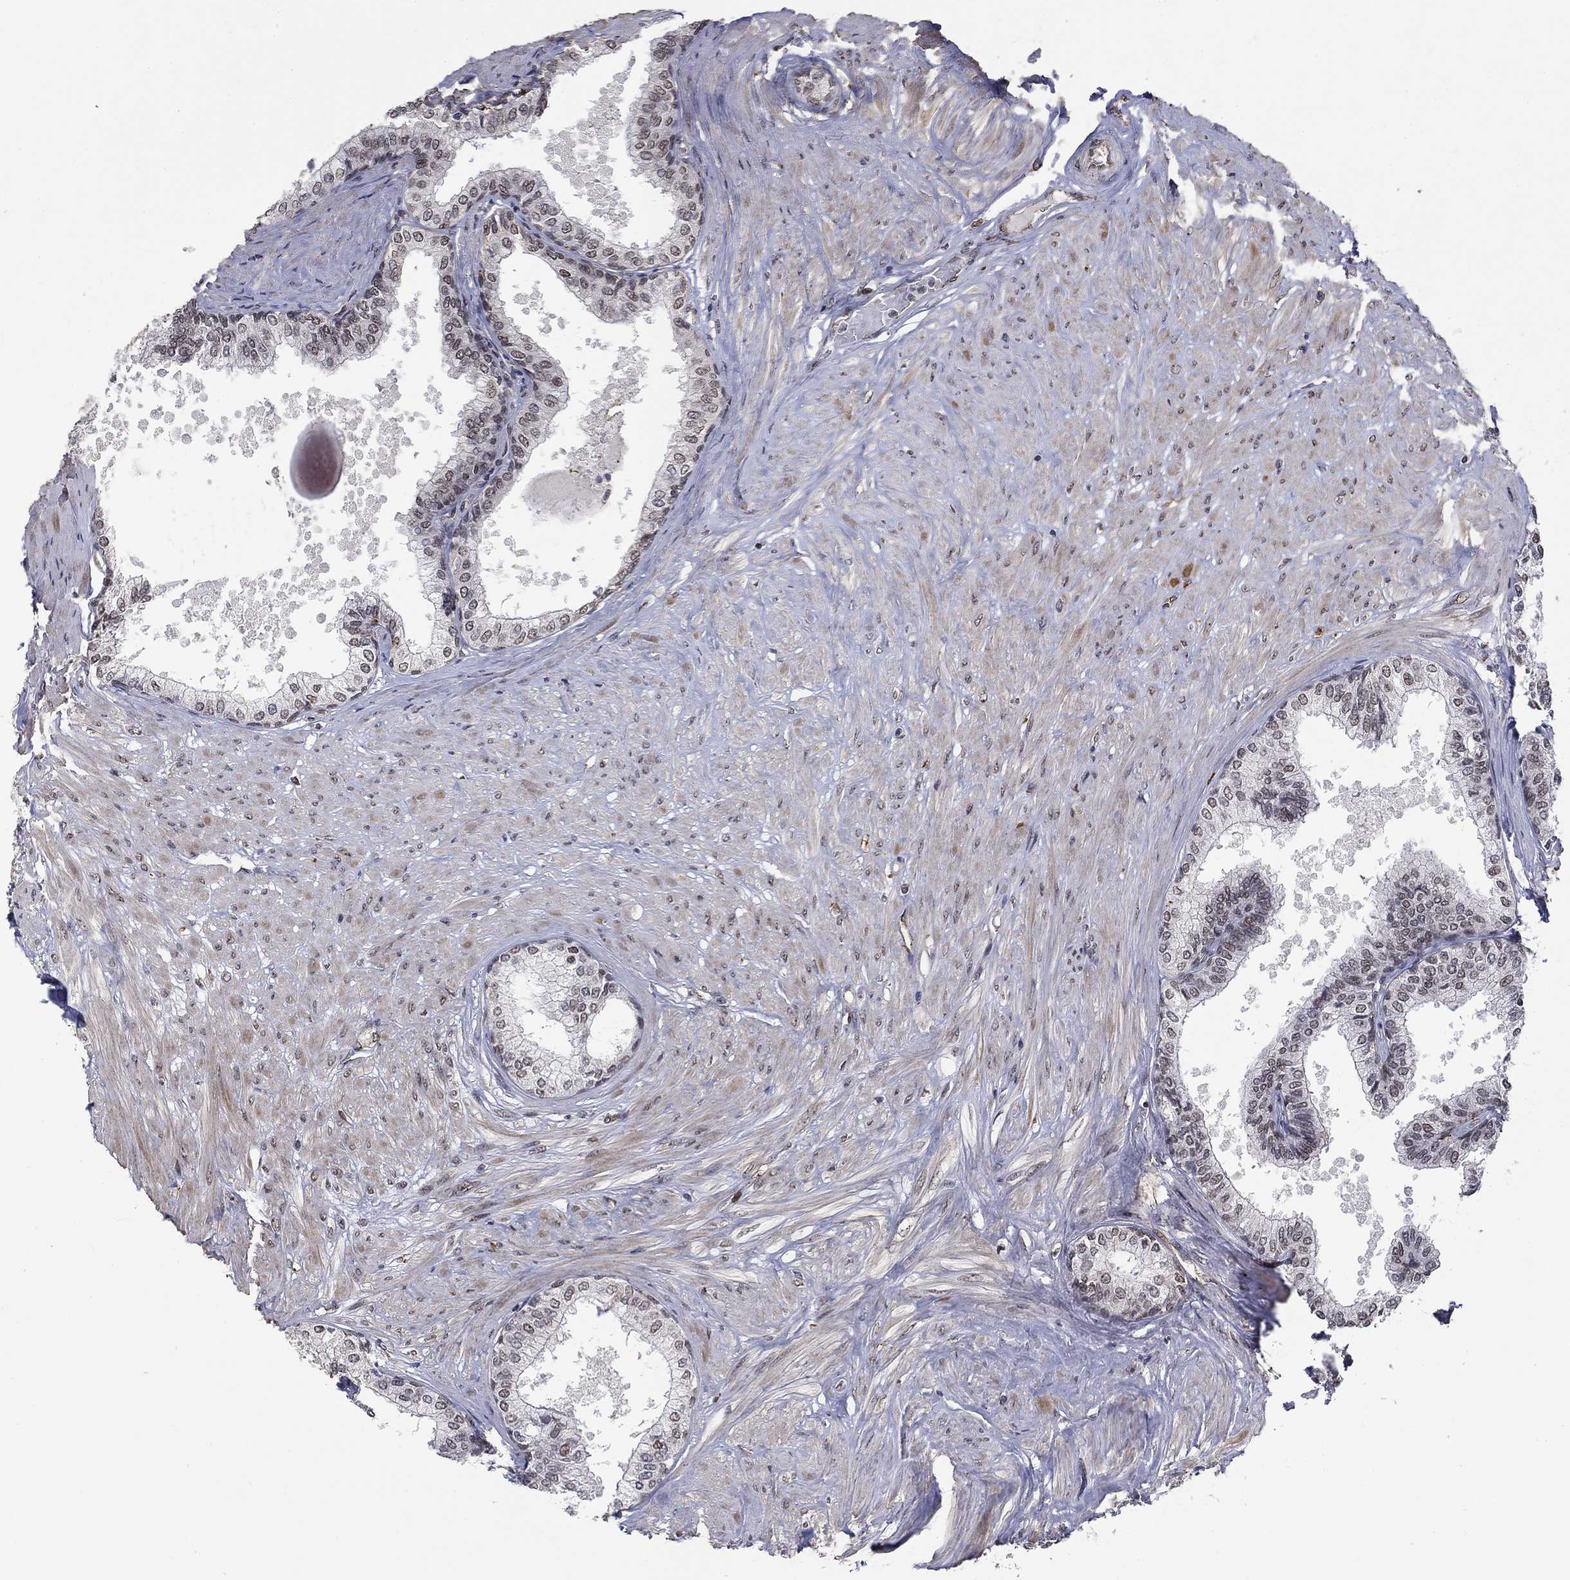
{"staining": {"intensity": "moderate", "quantity": "<25%", "location": "nuclear"}, "tissue": "prostate", "cell_type": "Glandular cells", "image_type": "normal", "snomed": [{"axis": "morphology", "description": "Normal tissue, NOS"}, {"axis": "topography", "description": "Prostate"}], "caption": "Moderate nuclear protein expression is present in about <25% of glandular cells in prostate.", "gene": "GRIA3", "patient": {"sex": "male", "age": 63}}